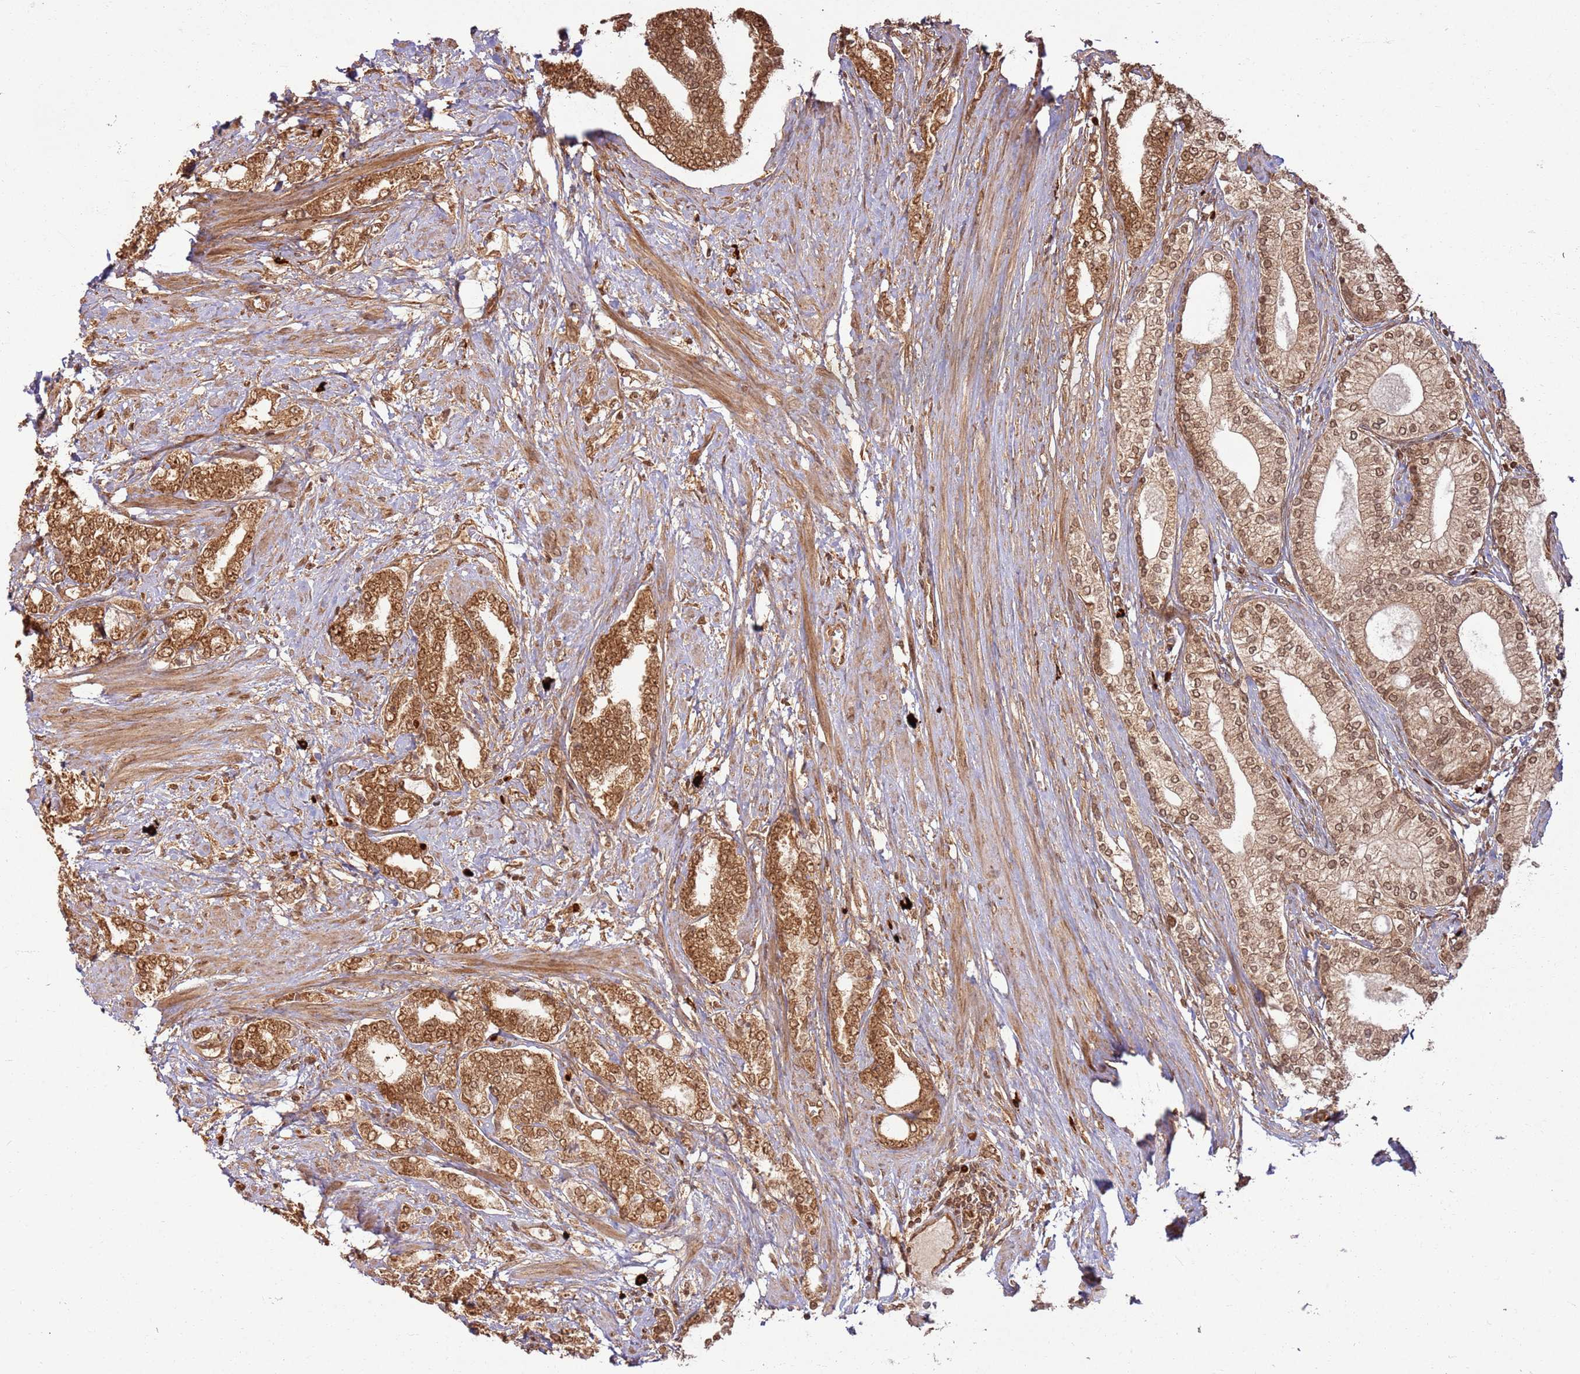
{"staining": {"intensity": "moderate", "quantity": ">75%", "location": "cytoplasmic/membranous"}, "tissue": "prostate cancer", "cell_type": "Tumor cells", "image_type": "cancer", "snomed": [{"axis": "morphology", "description": "Adenocarcinoma, High grade"}, {"axis": "topography", "description": "Prostate"}], "caption": "High-power microscopy captured an IHC image of prostate cancer, revealing moderate cytoplasmic/membranous expression in approximately >75% of tumor cells.", "gene": "TBC1D13", "patient": {"sex": "male", "age": 64}}